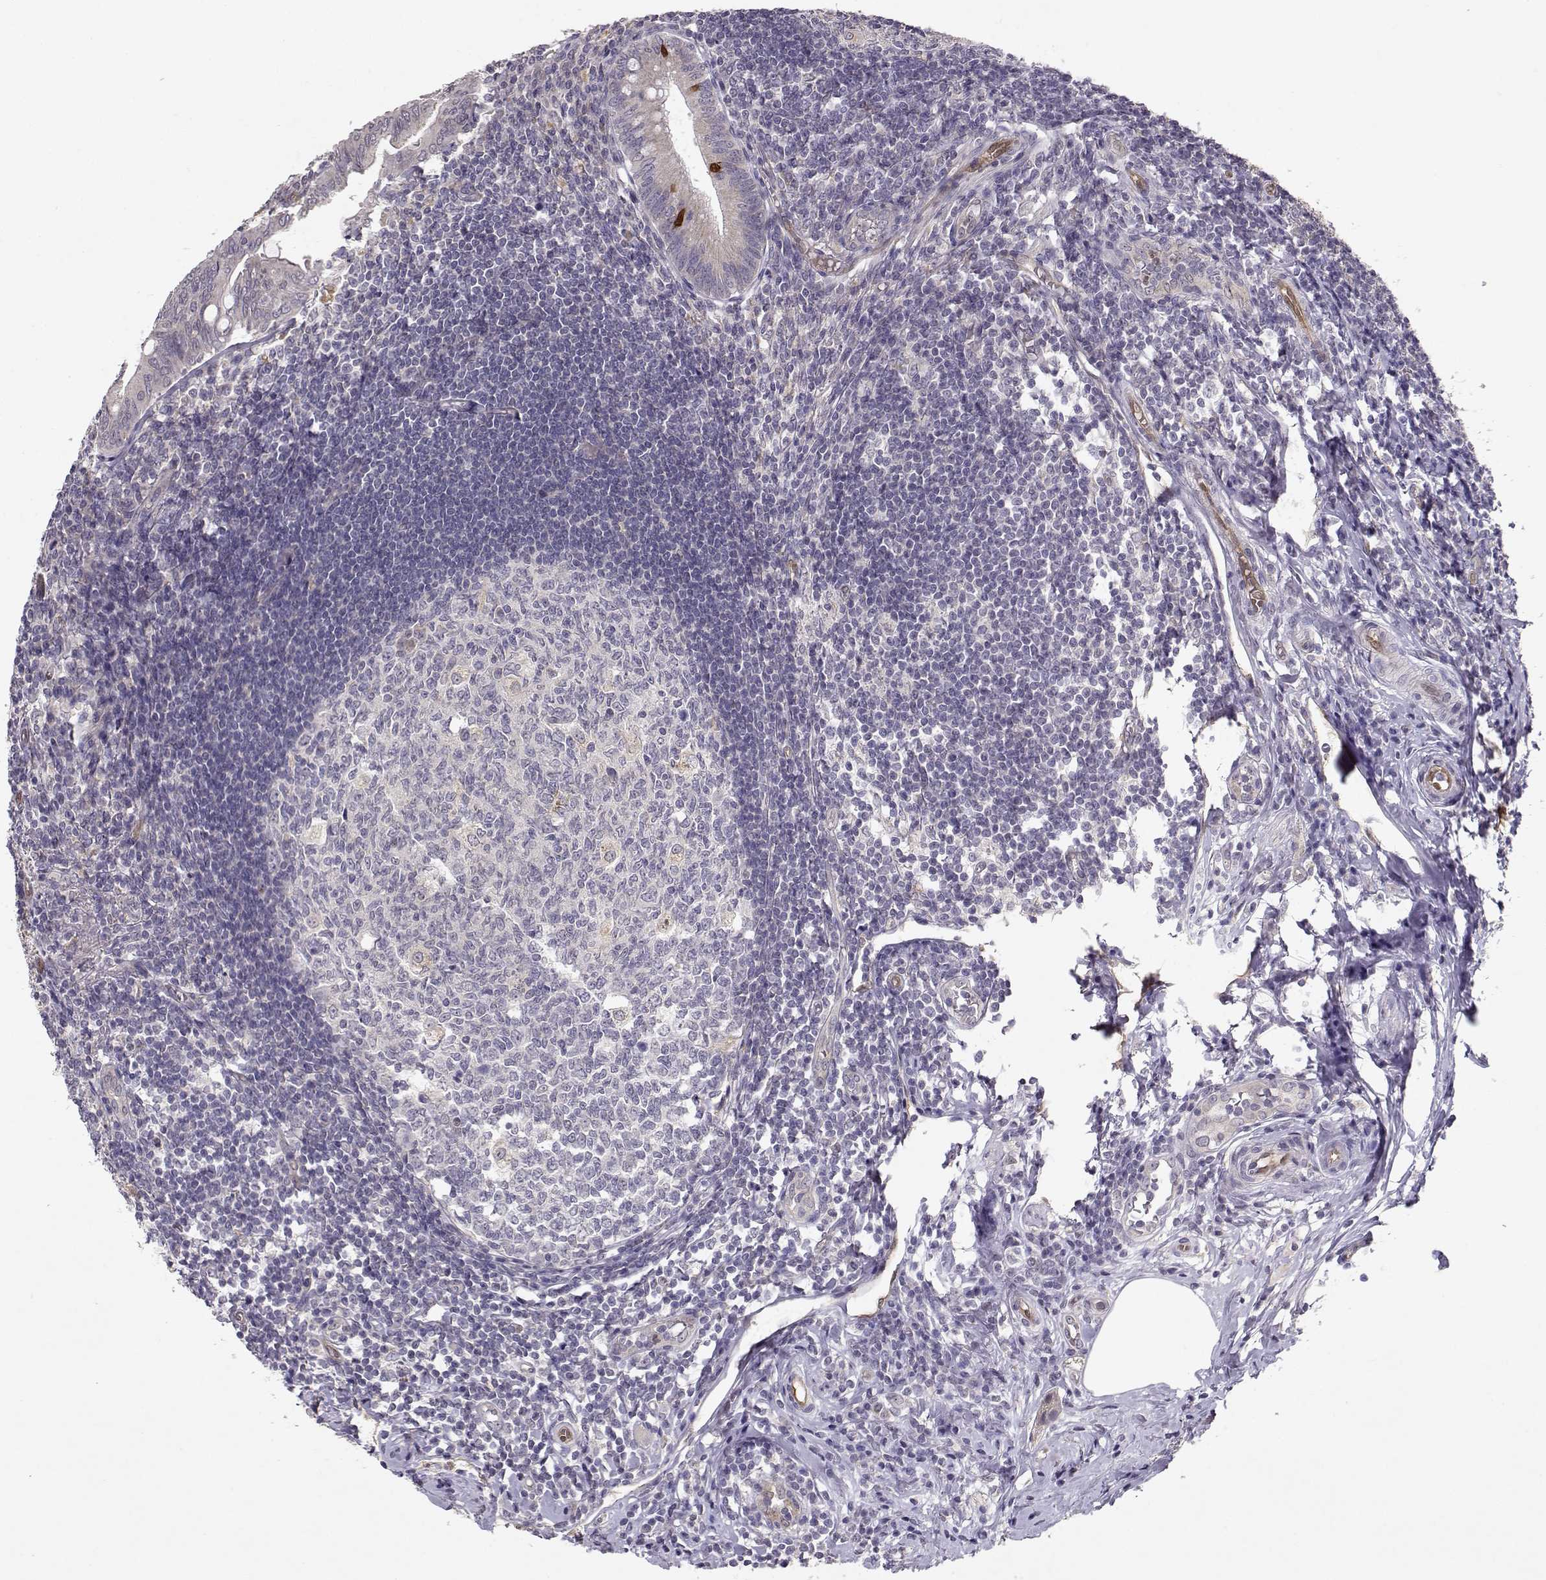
{"staining": {"intensity": "strong", "quantity": "<25%", "location": "cytoplasmic/membranous"}, "tissue": "appendix", "cell_type": "Glandular cells", "image_type": "normal", "snomed": [{"axis": "morphology", "description": "Normal tissue, NOS"}, {"axis": "morphology", "description": "Inflammation, NOS"}, {"axis": "topography", "description": "Appendix"}], "caption": "A histopathology image of human appendix stained for a protein displays strong cytoplasmic/membranous brown staining in glandular cells. (DAB = brown stain, brightfield microscopy at high magnification).", "gene": "BMX", "patient": {"sex": "male", "age": 16}}